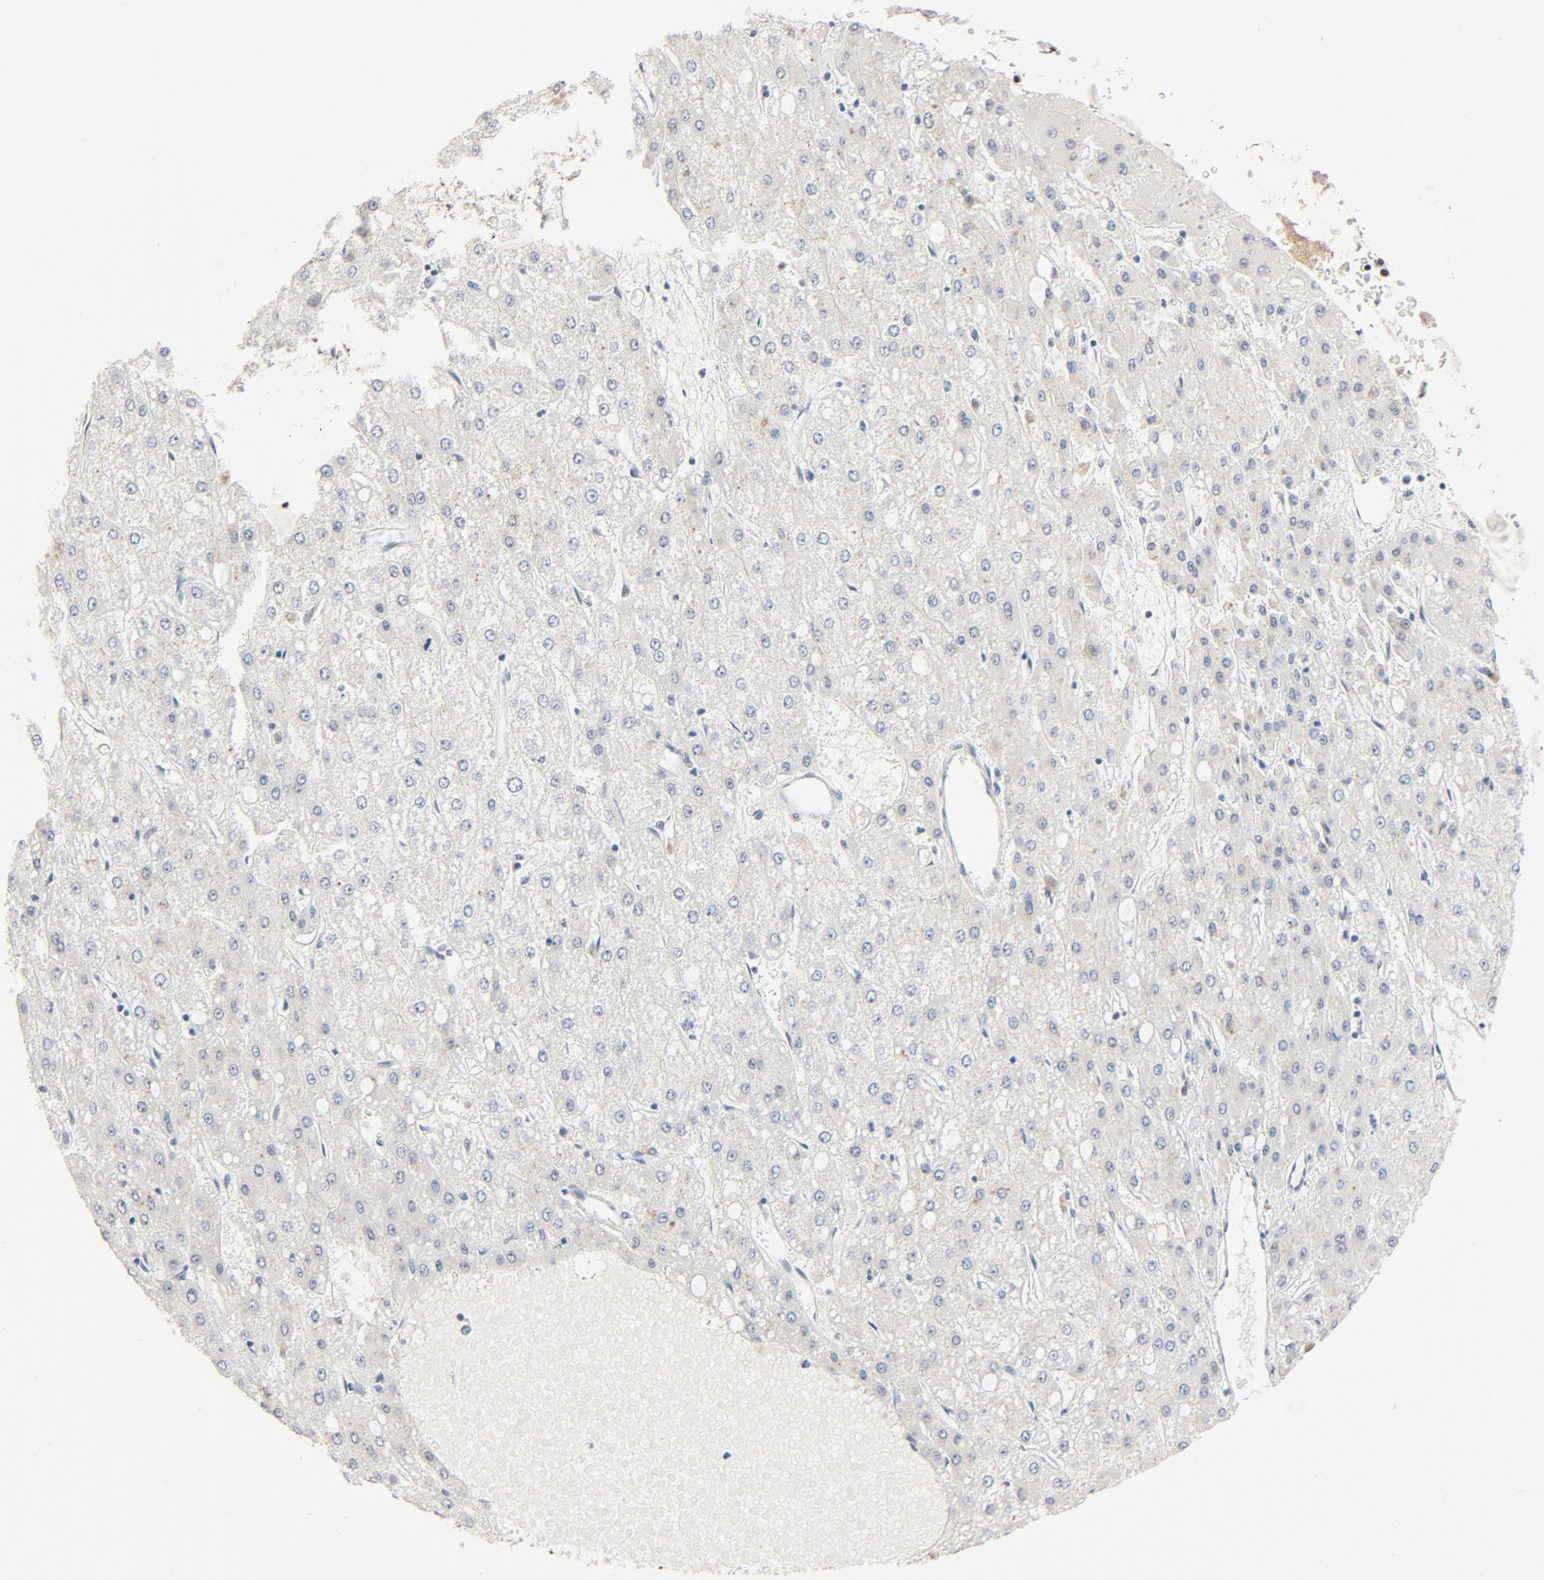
{"staining": {"intensity": "negative", "quantity": "none", "location": "none"}, "tissue": "liver cancer", "cell_type": "Tumor cells", "image_type": "cancer", "snomed": [{"axis": "morphology", "description": "Carcinoma, Hepatocellular, NOS"}, {"axis": "topography", "description": "Liver"}], "caption": "Human liver cancer stained for a protein using immunohistochemistry (IHC) exhibits no positivity in tumor cells.", "gene": "GTF2H1", "patient": {"sex": "female", "age": 52}}